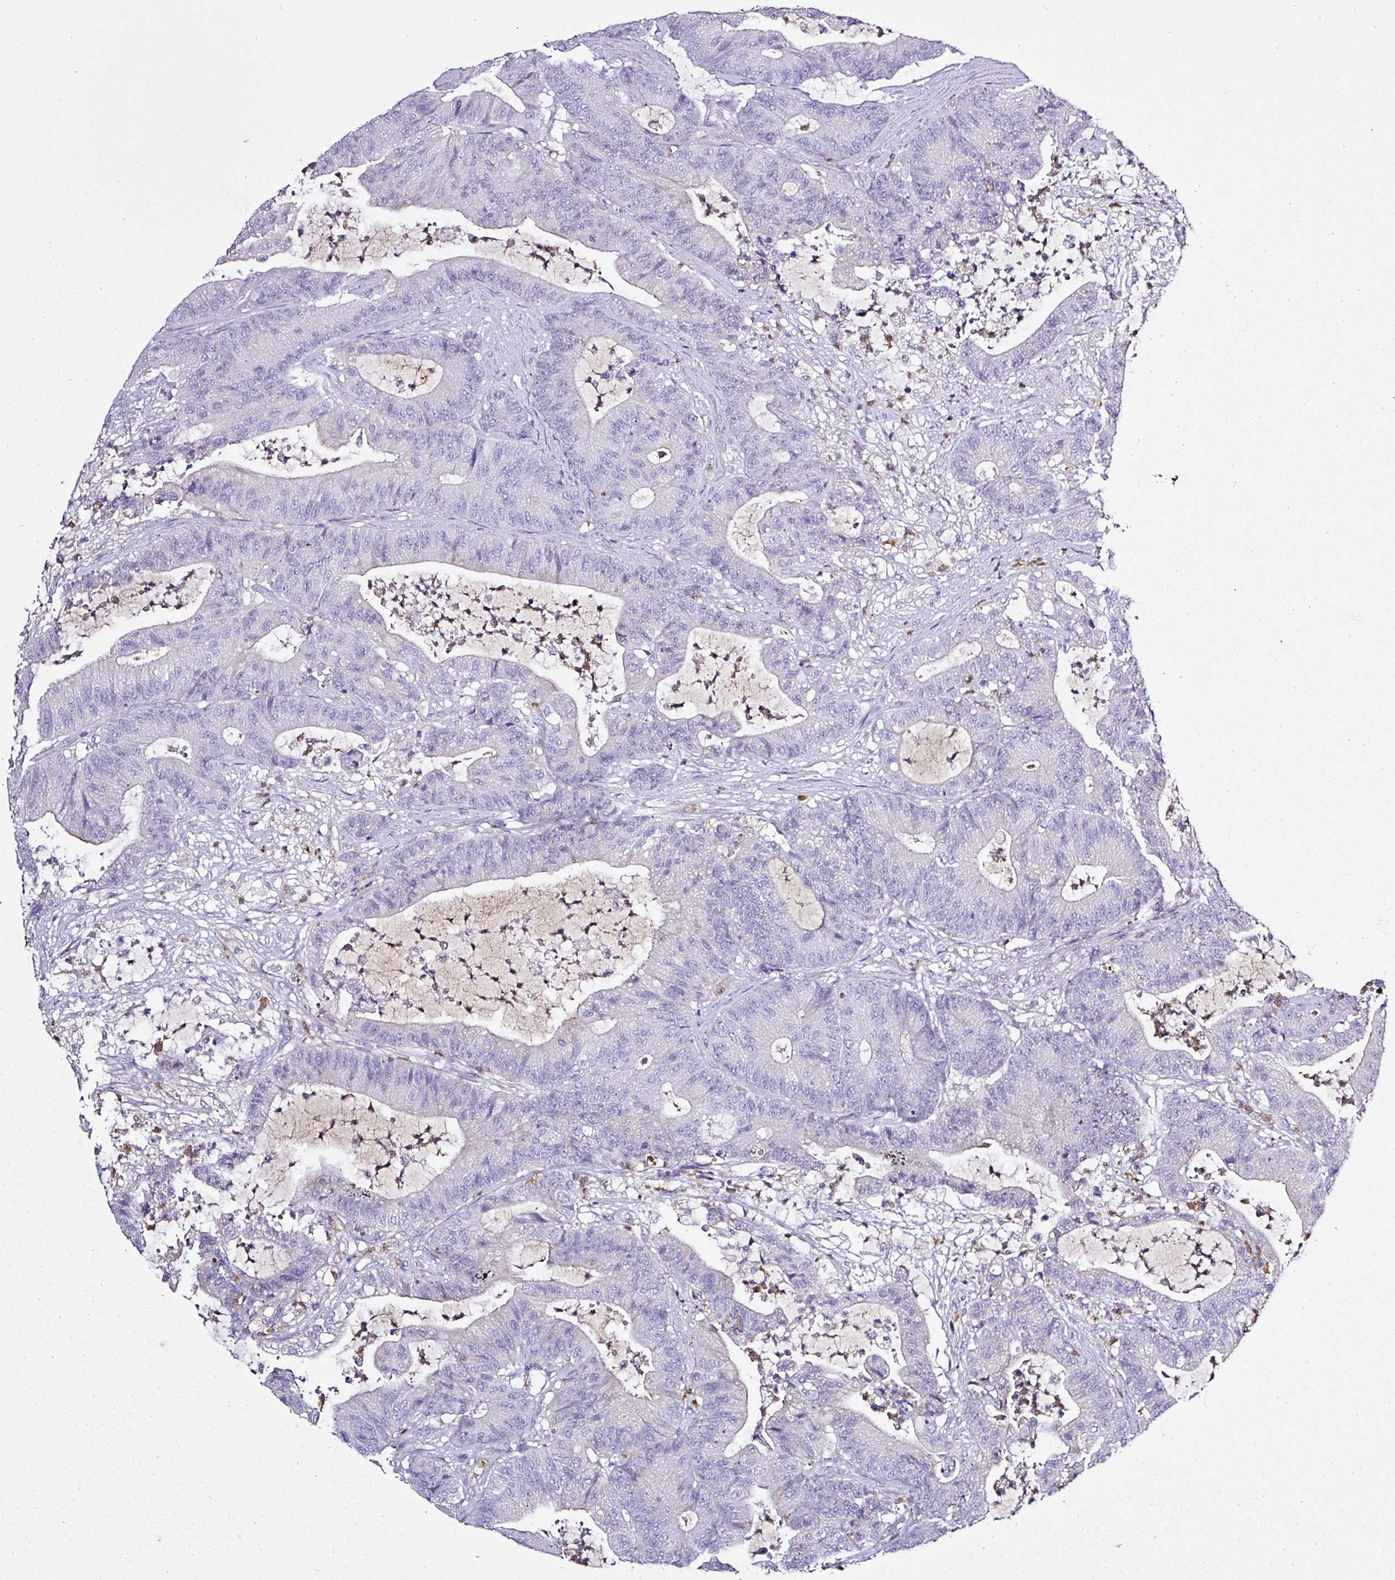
{"staining": {"intensity": "negative", "quantity": "none", "location": "none"}, "tissue": "colorectal cancer", "cell_type": "Tumor cells", "image_type": "cancer", "snomed": [{"axis": "morphology", "description": "Adenocarcinoma, NOS"}, {"axis": "topography", "description": "Colon"}], "caption": "Immunohistochemical staining of human colorectal cancer reveals no significant positivity in tumor cells.", "gene": "CAB39L", "patient": {"sex": "female", "age": 84}}